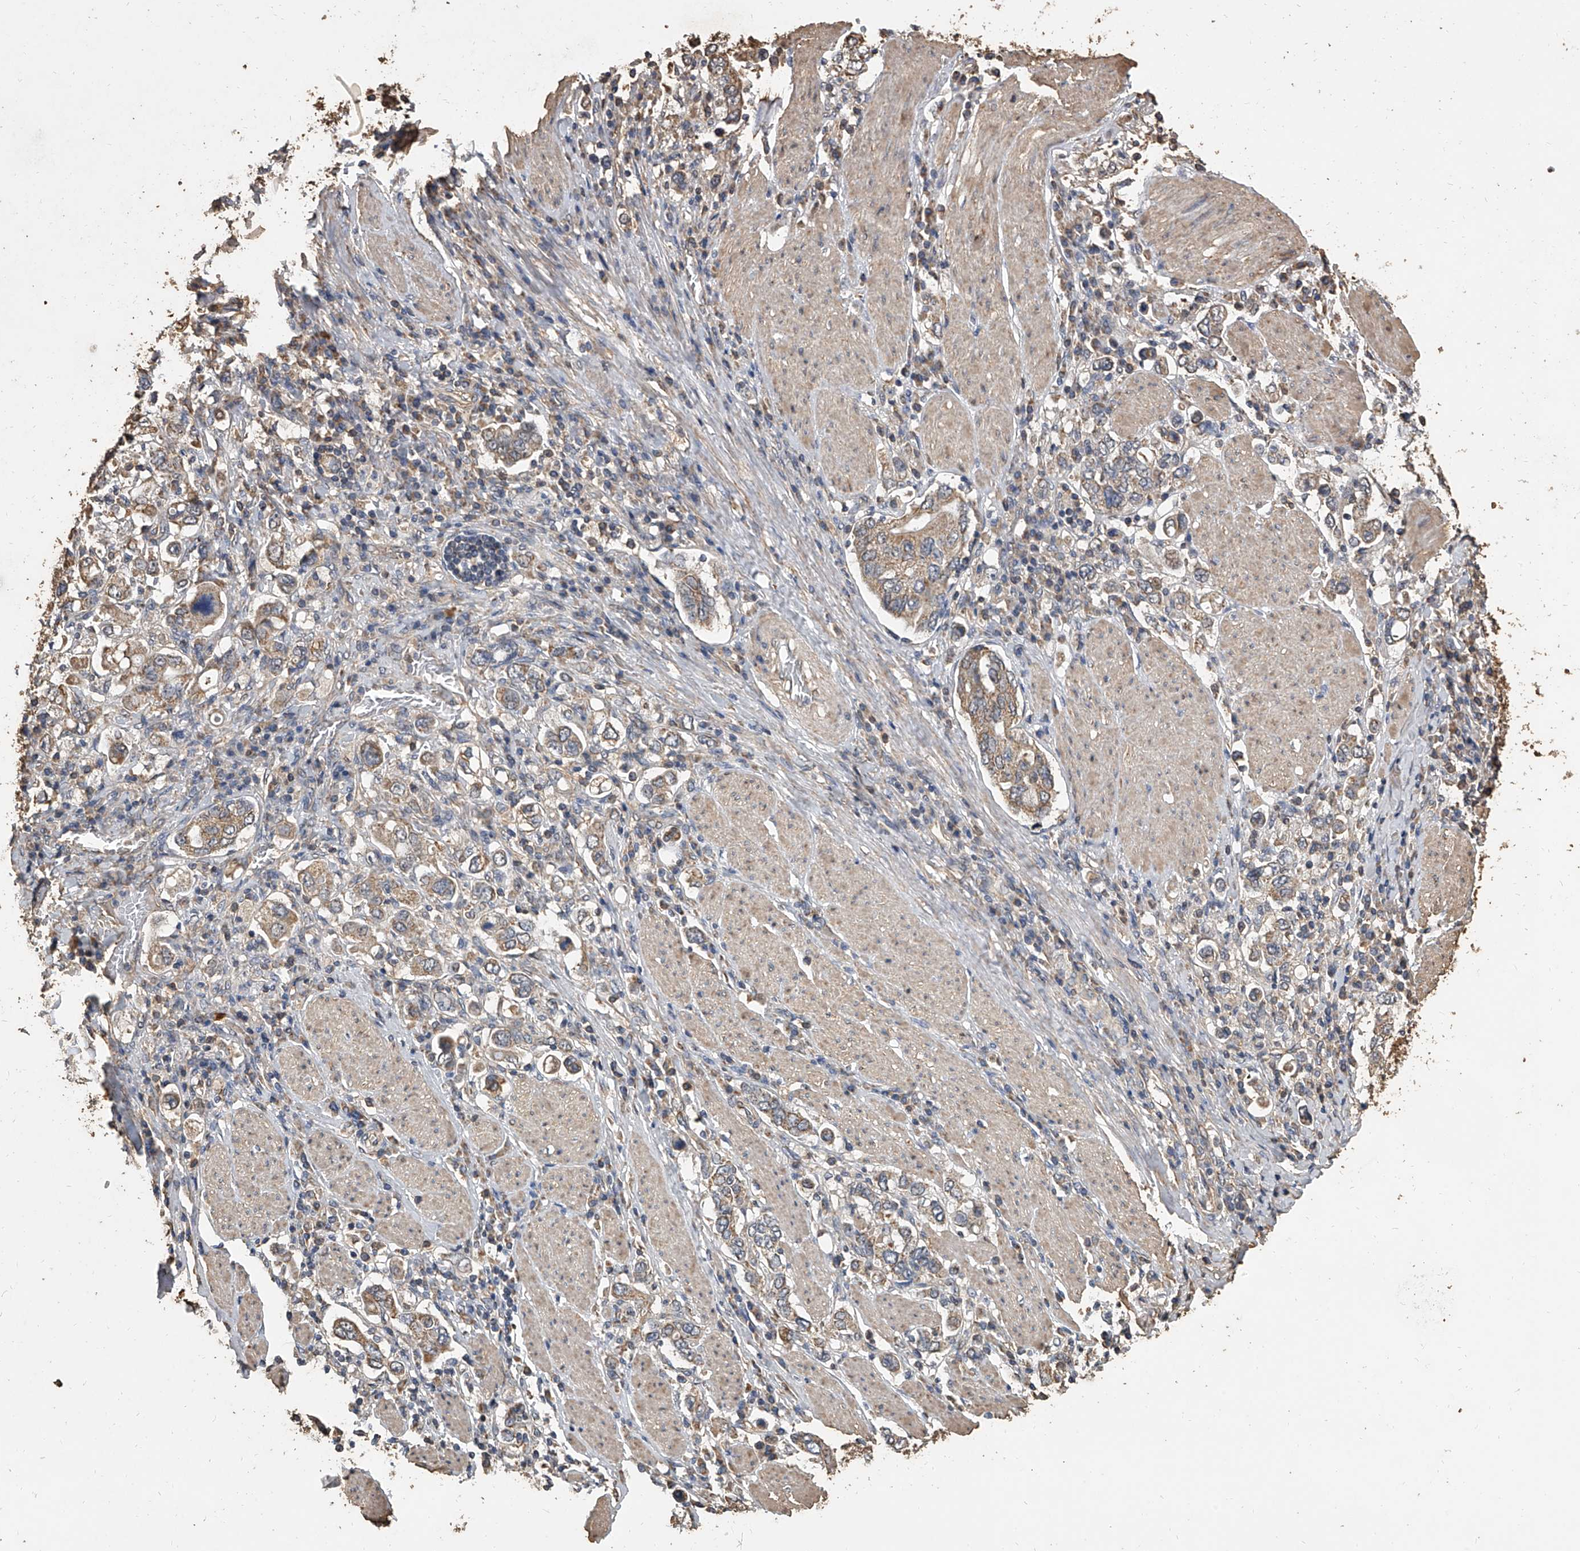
{"staining": {"intensity": "moderate", "quantity": ">75%", "location": "cytoplasmic/membranous"}, "tissue": "stomach cancer", "cell_type": "Tumor cells", "image_type": "cancer", "snomed": [{"axis": "morphology", "description": "Adenocarcinoma, NOS"}, {"axis": "topography", "description": "Stomach, upper"}], "caption": "Immunohistochemical staining of stomach cancer reveals medium levels of moderate cytoplasmic/membranous staining in approximately >75% of tumor cells. (Stains: DAB (3,3'-diaminobenzidine) in brown, nuclei in blue, Microscopy: brightfield microscopy at high magnification).", "gene": "MRPL28", "patient": {"sex": "male", "age": 62}}